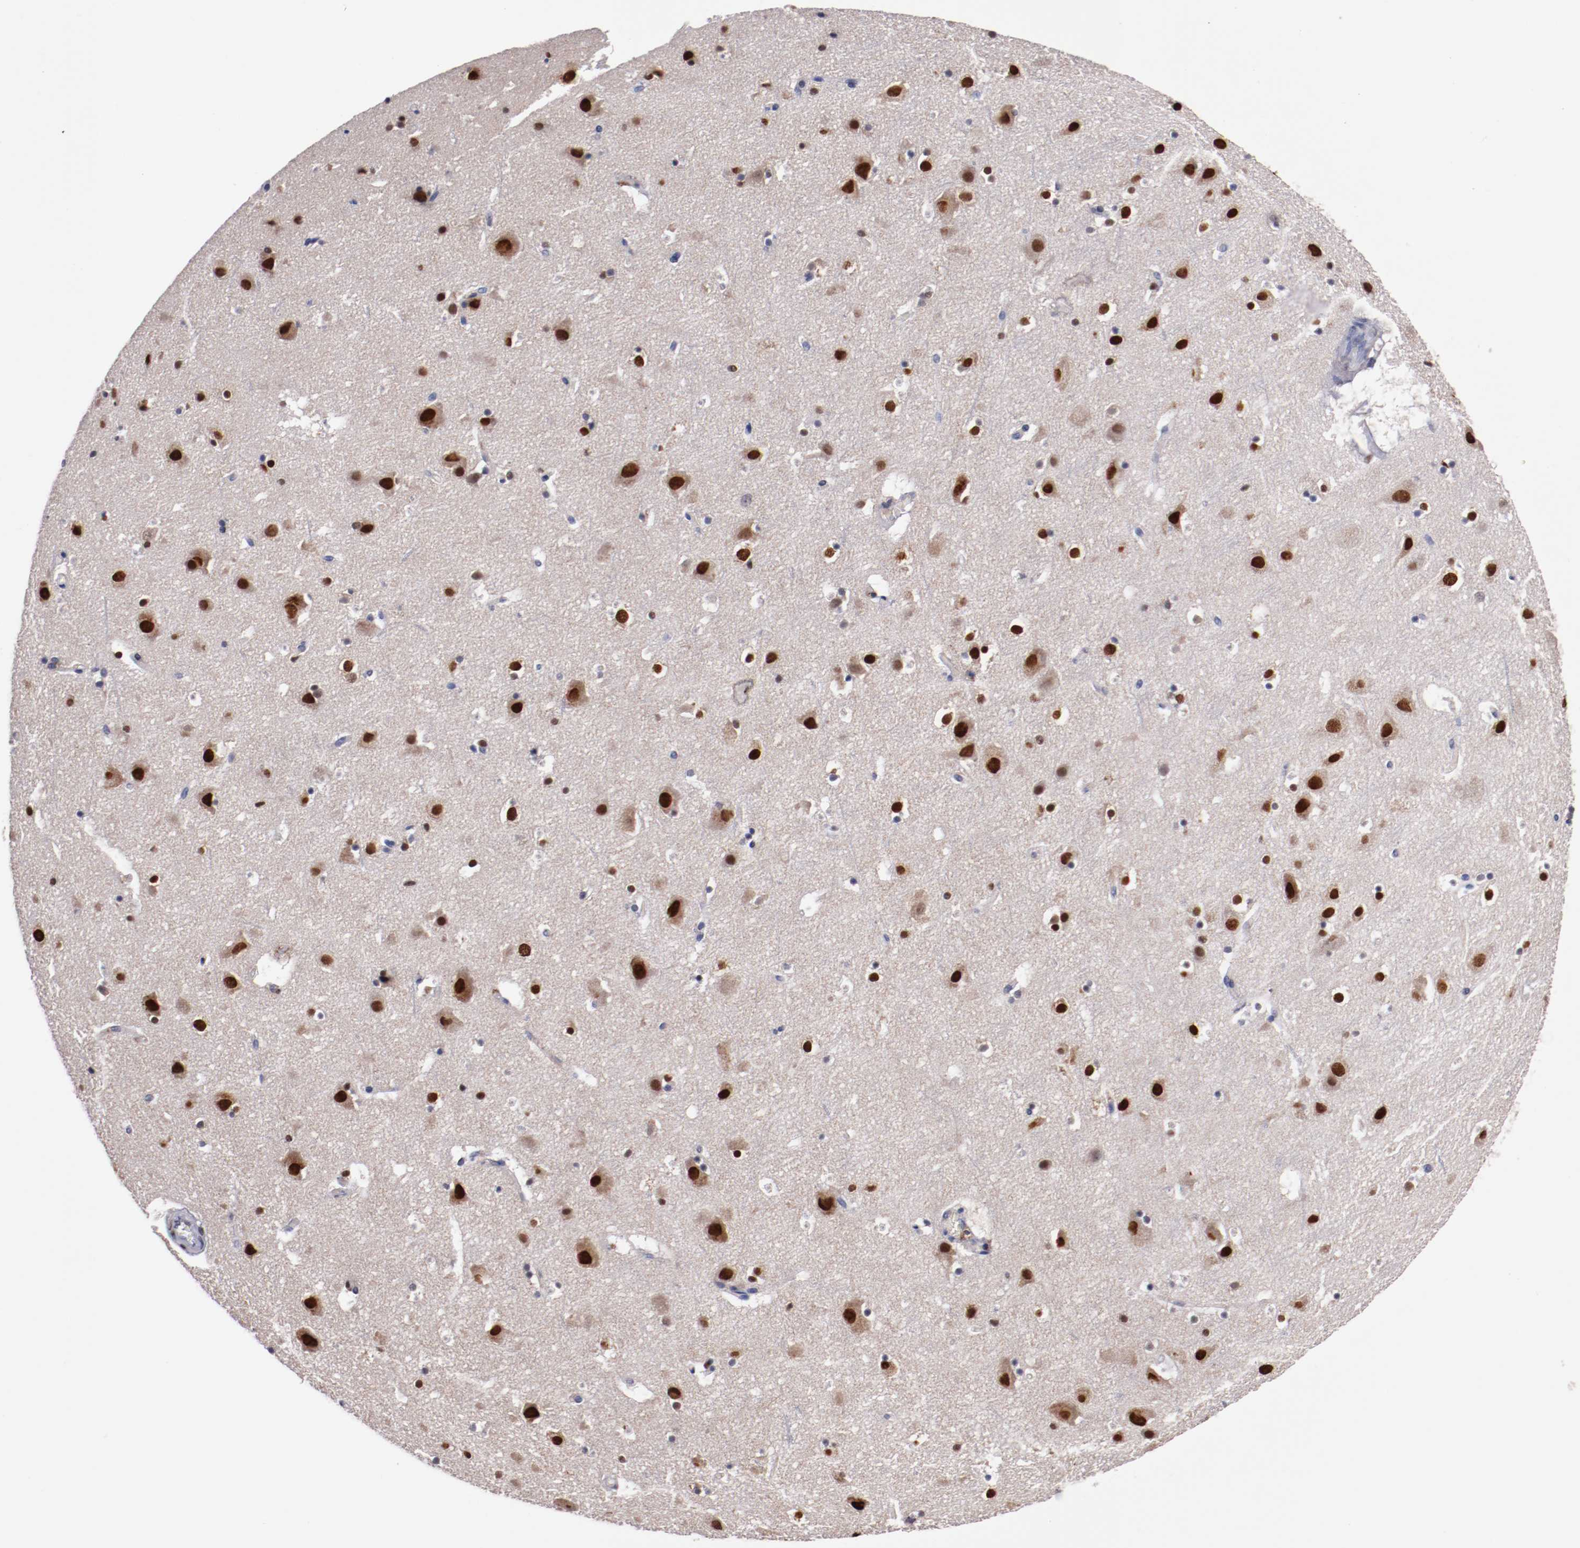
{"staining": {"intensity": "weak", "quantity": "<25%", "location": "cytoplasmic/membranous"}, "tissue": "cerebral cortex", "cell_type": "Endothelial cells", "image_type": "normal", "snomed": [{"axis": "morphology", "description": "Normal tissue, NOS"}, {"axis": "topography", "description": "Cerebral cortex"}], "caption": "High magnification brightfield microscopy of unremarkable cerebral cortex stained with DAB (brown) and counterstained with hematoxylin (blue): endothelial cells show no significant staining. (Brightfield microscopy of DAB (3,3'-diaminobenzidine) immunohistochemistry at high magnification).", "gene": "FAM81A", "patient": {"sex": "male", "age": 45}}